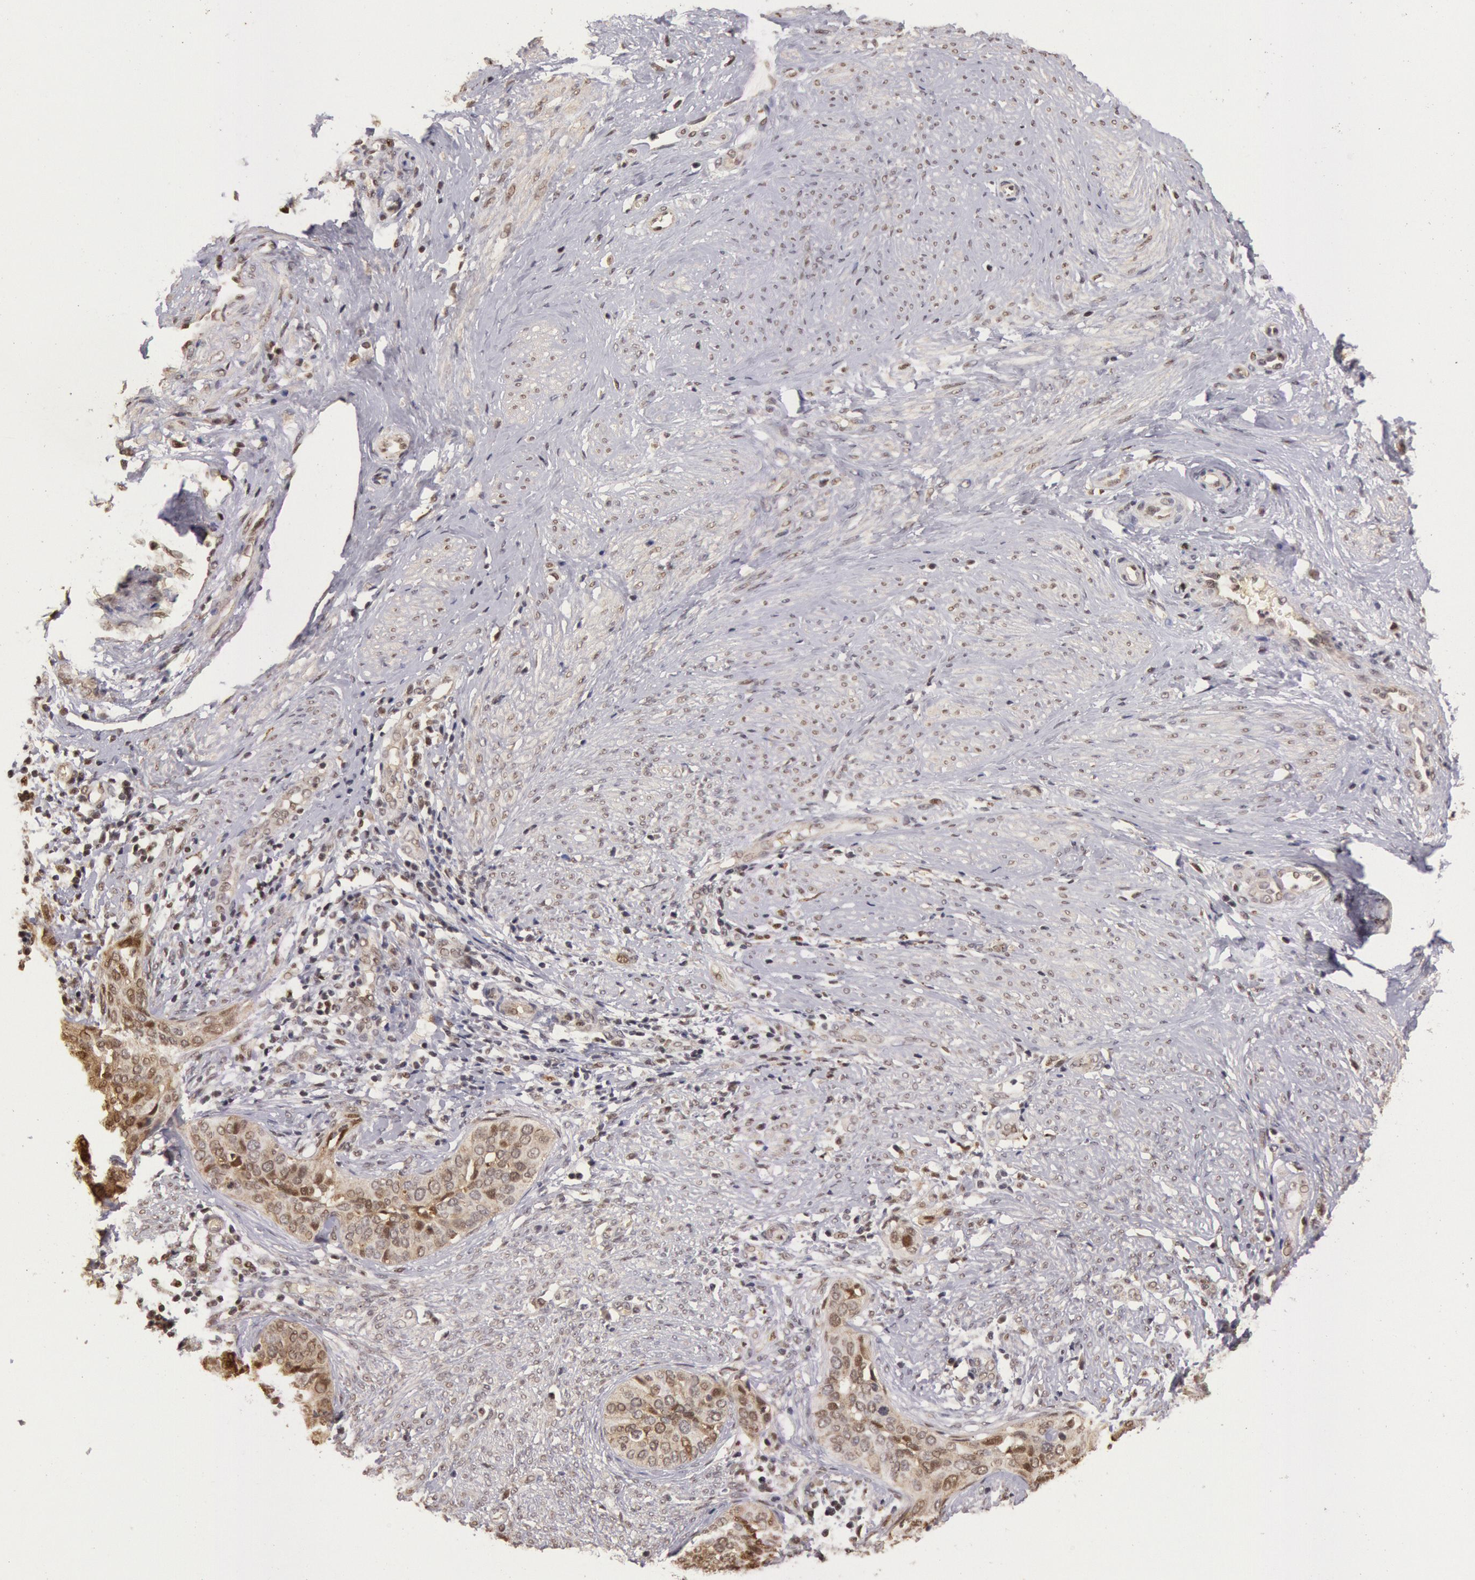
{"staining": {"intensity": "weak", "quantity": "25%-75%", "location": "nuclear"}, "tissue": "cervical cancer", "cell_type": "Tumor cells", "image_type": "cancer", "snomed": [{"axis": "morphology", "description": "Squamous cell carcinoma, NOS"}, {"axis": "topography", "description": "Cervix"}], "caption": "Cervical squamous cell carcinoma tissue reveals weak nuclear positivity in about 25%-75% of tumor cells, visualized by immunohistochemistry.", "gene": "LIG4", "patient": {"sex": "female", "age": 31}}